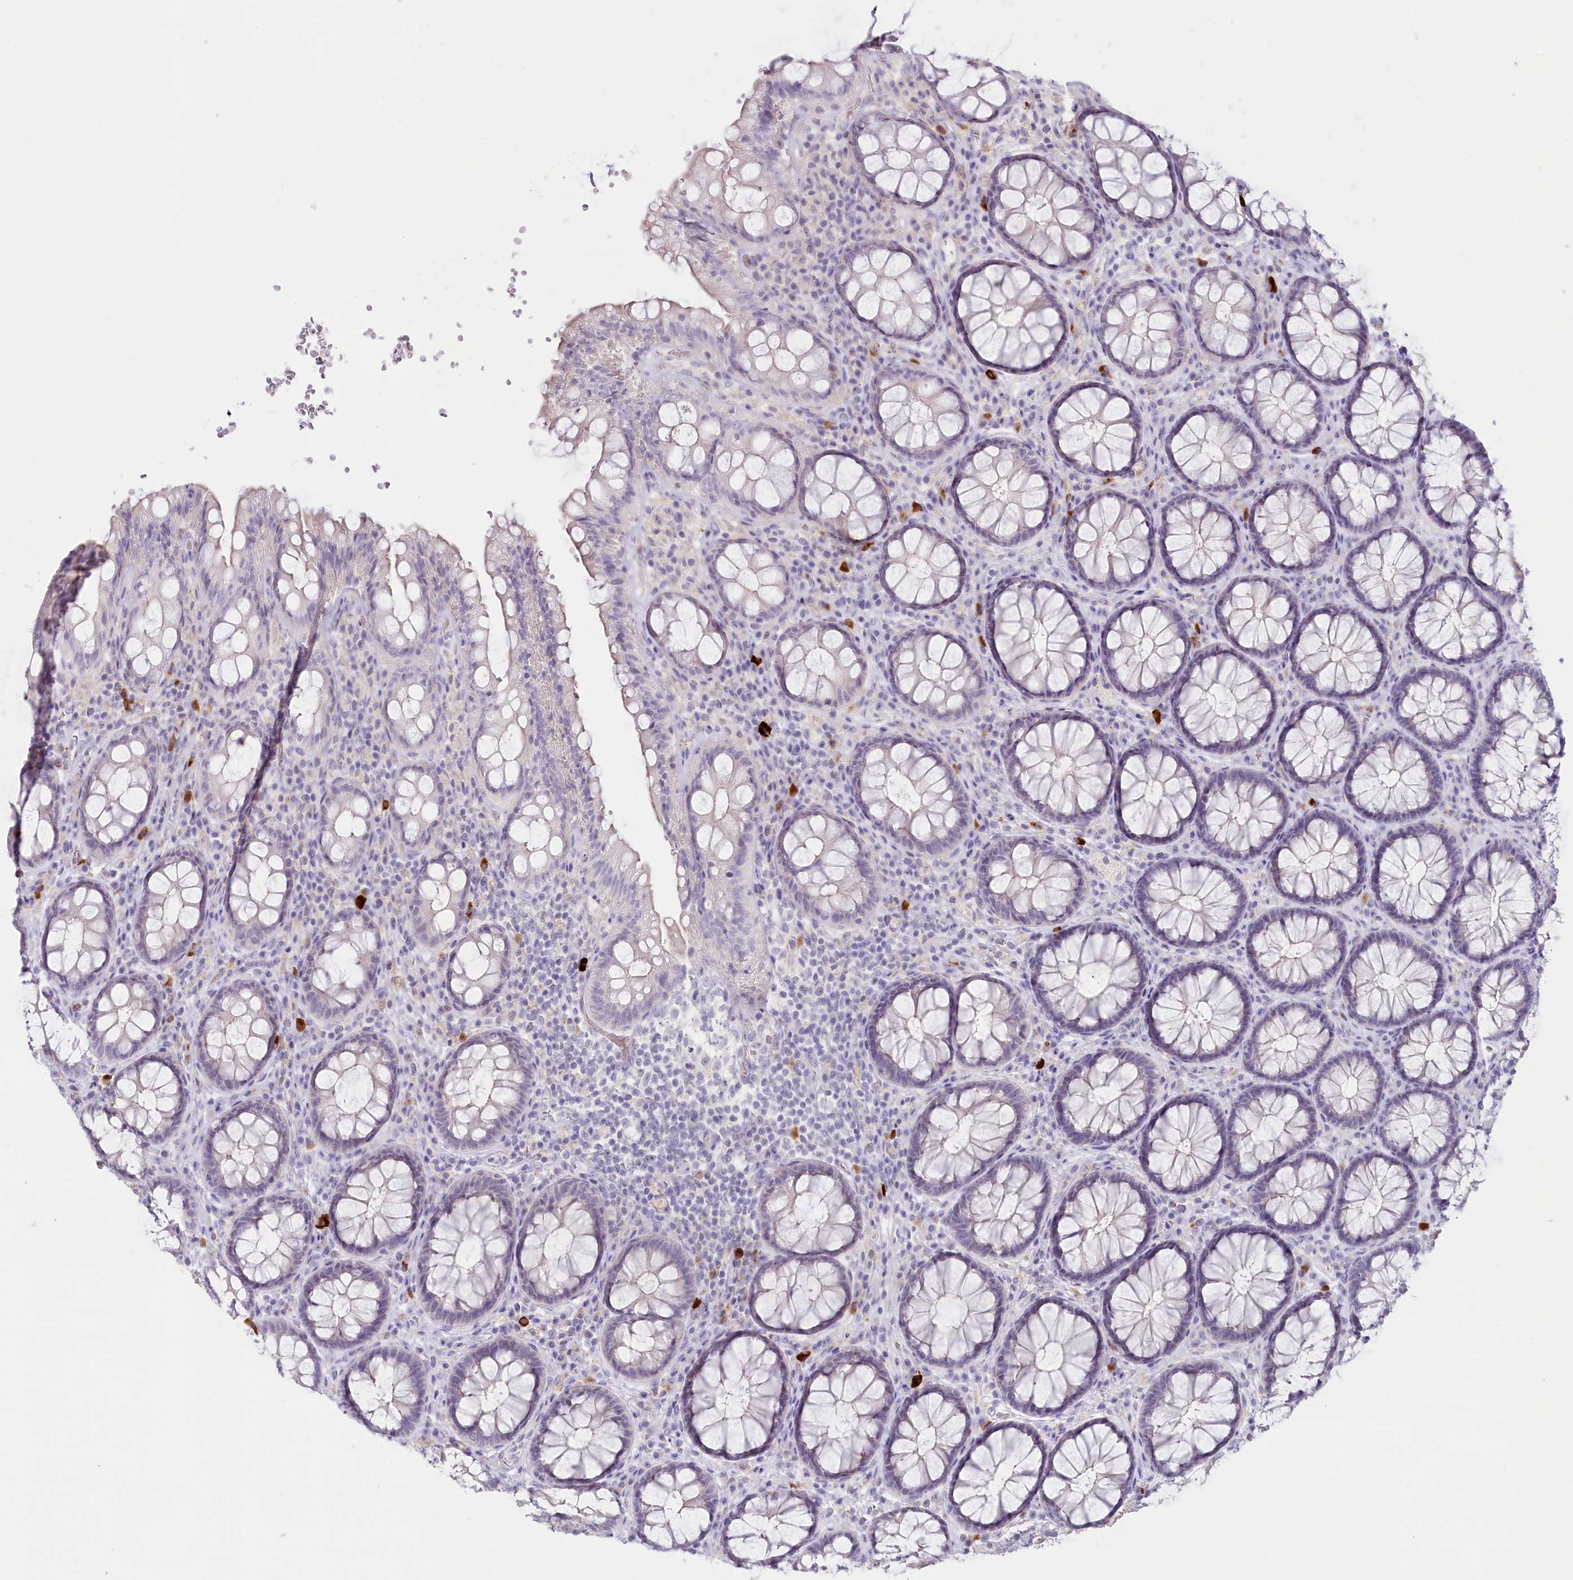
{"staining": {"intensity": "negative", "quantity": "none", "location": "none"}, "tissue": "rectum", "cell_type": "Glandular cells", "image_type": "normal", "snomed": [{"axis": "morphology", "description": "Normal tissue, NOS"}, {"axis": "topography", "description": "Rectum"}], "caption": "Micrograph shows no protein expression in glandular cells of benign rectum.", "gene": "MYOZ1", "patient": {"sex": "male", "age": 83}}